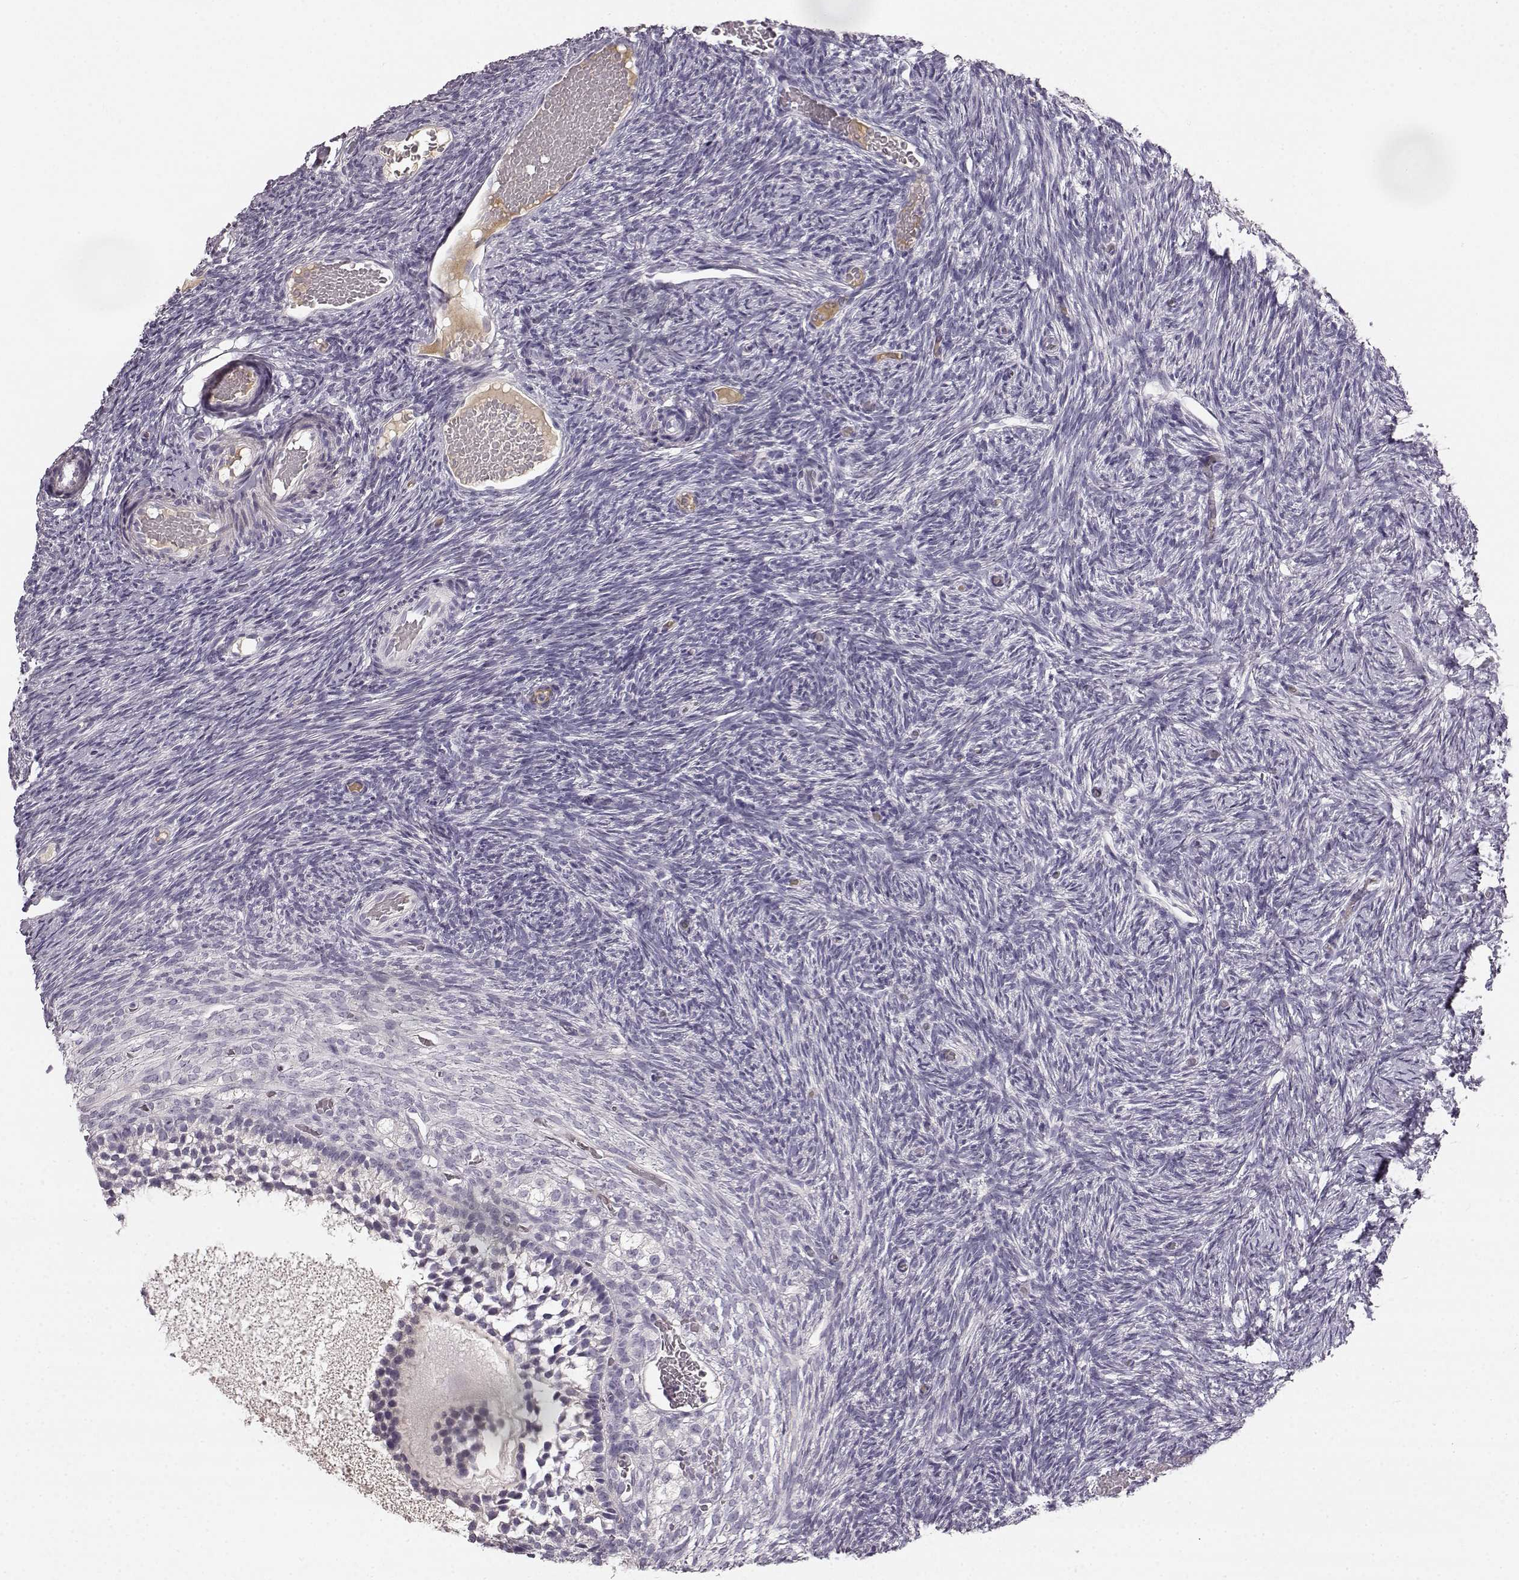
{"staining": {"intensity": "negative", "quantity": "none", "location": "none"}, "tissue": "ovary", "cell_type": "Follicle cells", "image_type": "normal", "snomed": [{"axis": "morphology", "description": "Normal tissue, NOS"}, {"axis": "topography", "description": "Ovary"}], "caption": "This is an IHC image of benign human ovary. There is no expression in follicle cells.", "gene": "KIAA0319", "patient": {"sex": "female", "age": 39}}